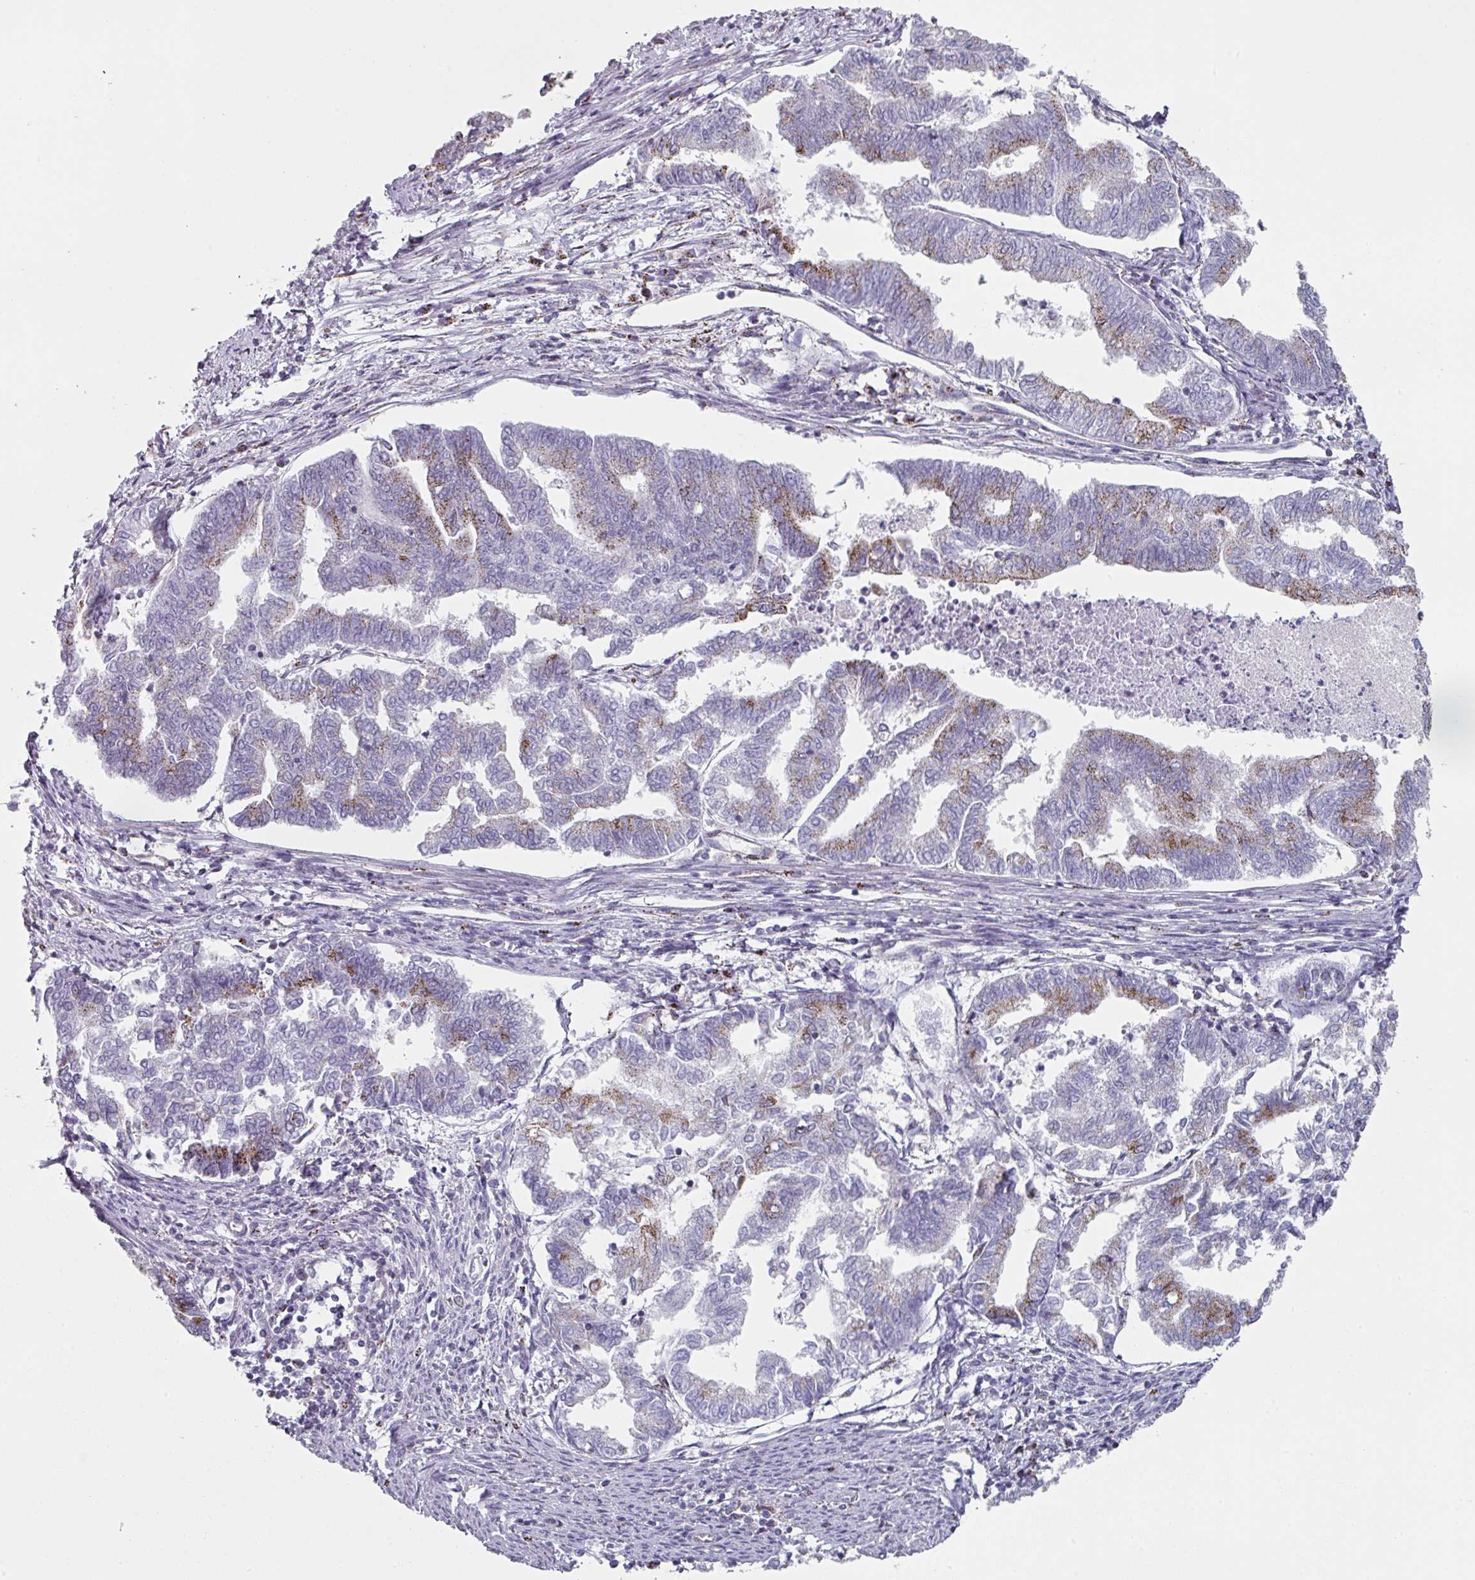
{"staining": {"intensity": "moderate", "quantity": "25%-75%", "location": "cytoplasmic/membranous"}, "tissue": "endometrial cancer", "cell_type": "Tumor cells", "image_type": "cancer", "snomed": [{"axis": "morphology", "description": "Adenocarcinoma, NOS"}, {"axis": "topography", "description": "Endometrium"}], "caption": "Endometrial cancer was stained to show a protein in brown. There is medium levels of moderate cytoplasmic/membranous expression in approximately 25%-75% of tumor cells.", "gene": "CCDC85B", "patient": {"sex": "female", "age": 79}}